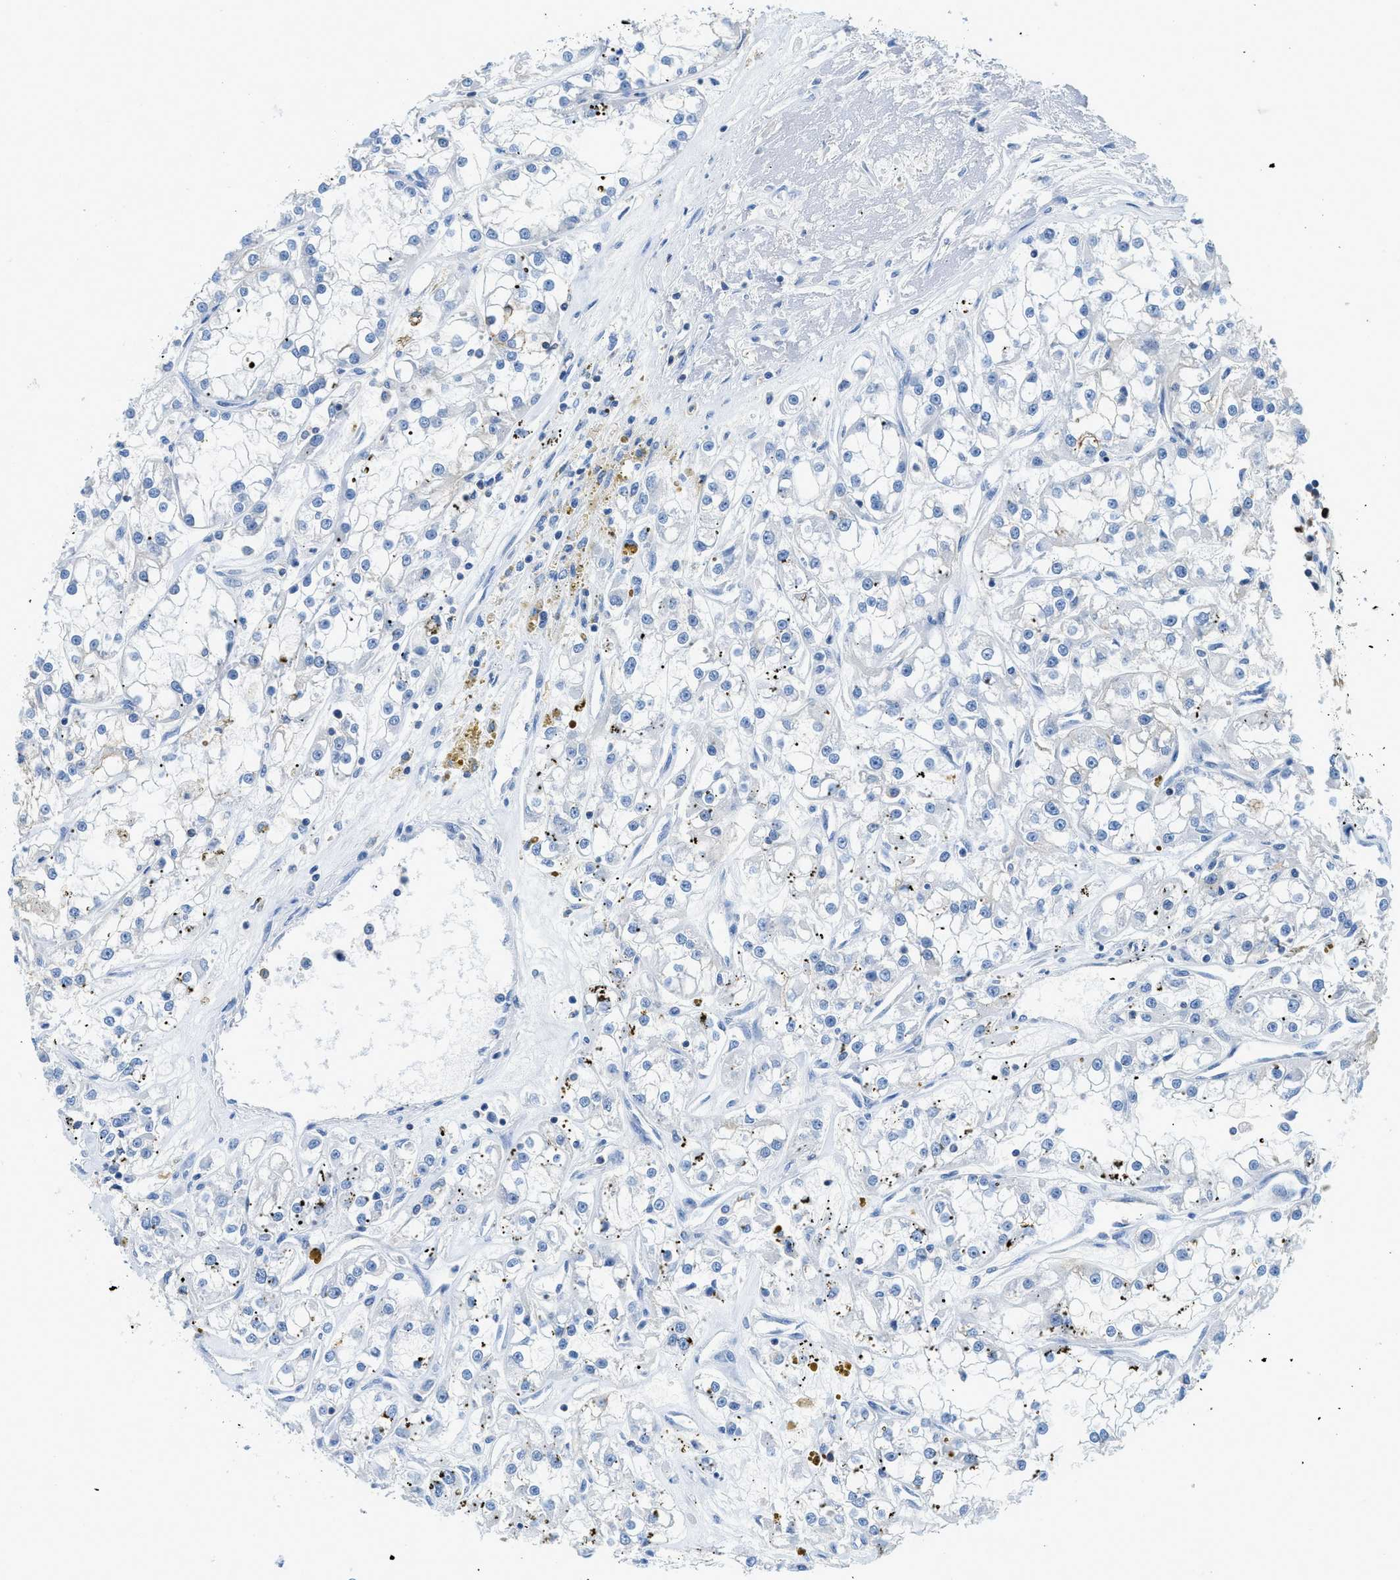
{"staining": {"intensity": "negative", "quantity": "none", "location": "none"}, "tissue": "renal cancer", "cell_type": "Tumor cells", "image_type": "cancer", "snomed": [{"axis": "morphology", "description": "Adenocarcinoma, NOS"}, {"axis": "topography", "description": "Kidney"}], "caption": "Immunohistochemistry (IHC) of renal adenocarcinoma shows no positivity in tumor cells.", "gene": "FAM151A", "patient": {"sex": "female", "age": 52}}